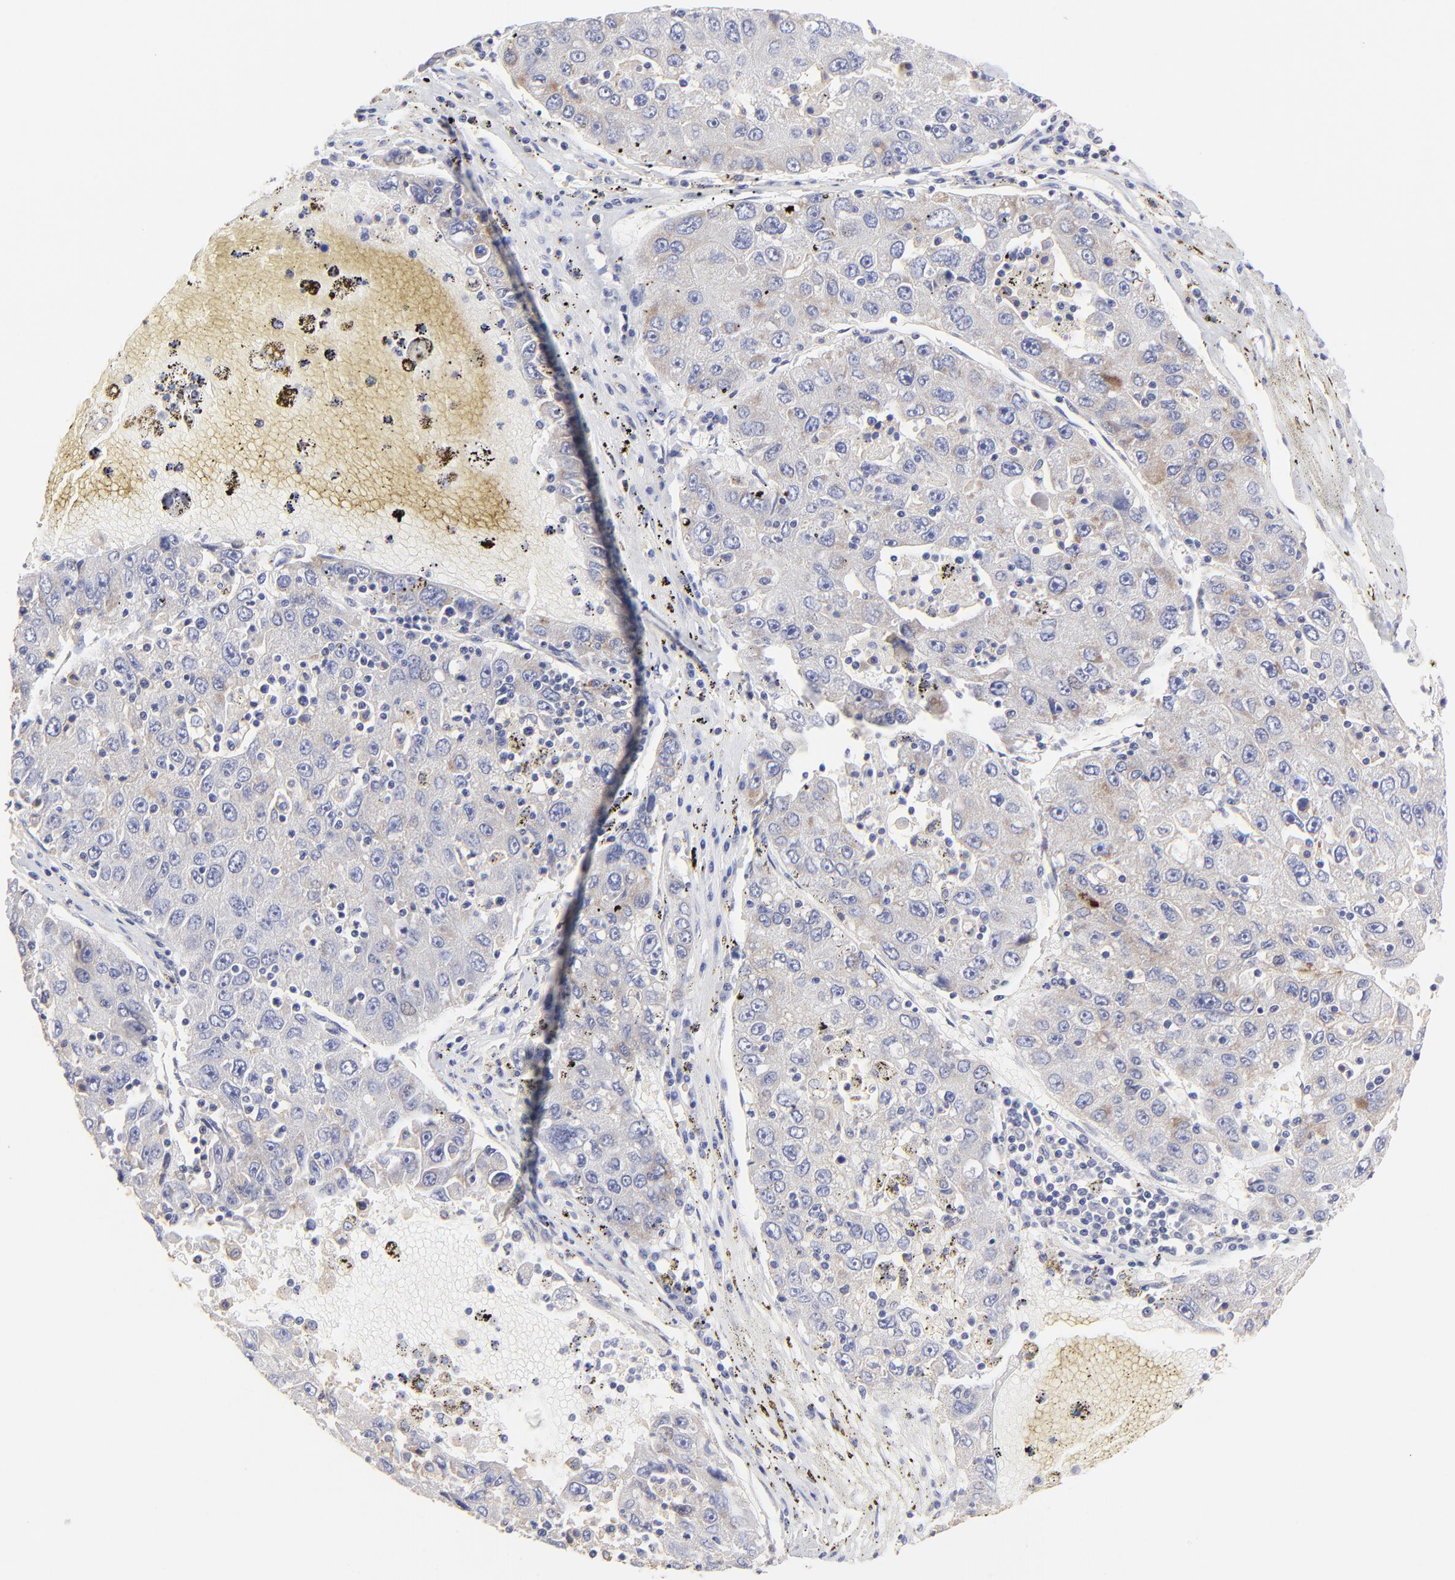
{"staining": {"intensity": "weak", "quantity": "25%-75%", "location": "cytoplasmic/membranous"}, "tissue": "liver cancer", "cell_type": "Tumor cells", "image_type": "cancer", "snomed": [{"axis": "morphology", "description": "Carcinoma, Hepatocellular, NOS"}, {"axis": "topography", "description": "Liver"}], "caption": "Human liver cancer stained for a protein (brown) exhibits weak cytoplasmic/membranous positive expression in approximately 25%-75% of tumor cells.", "gene": "LHFPL1", "patient": {"sex": "male", "age": 49}}